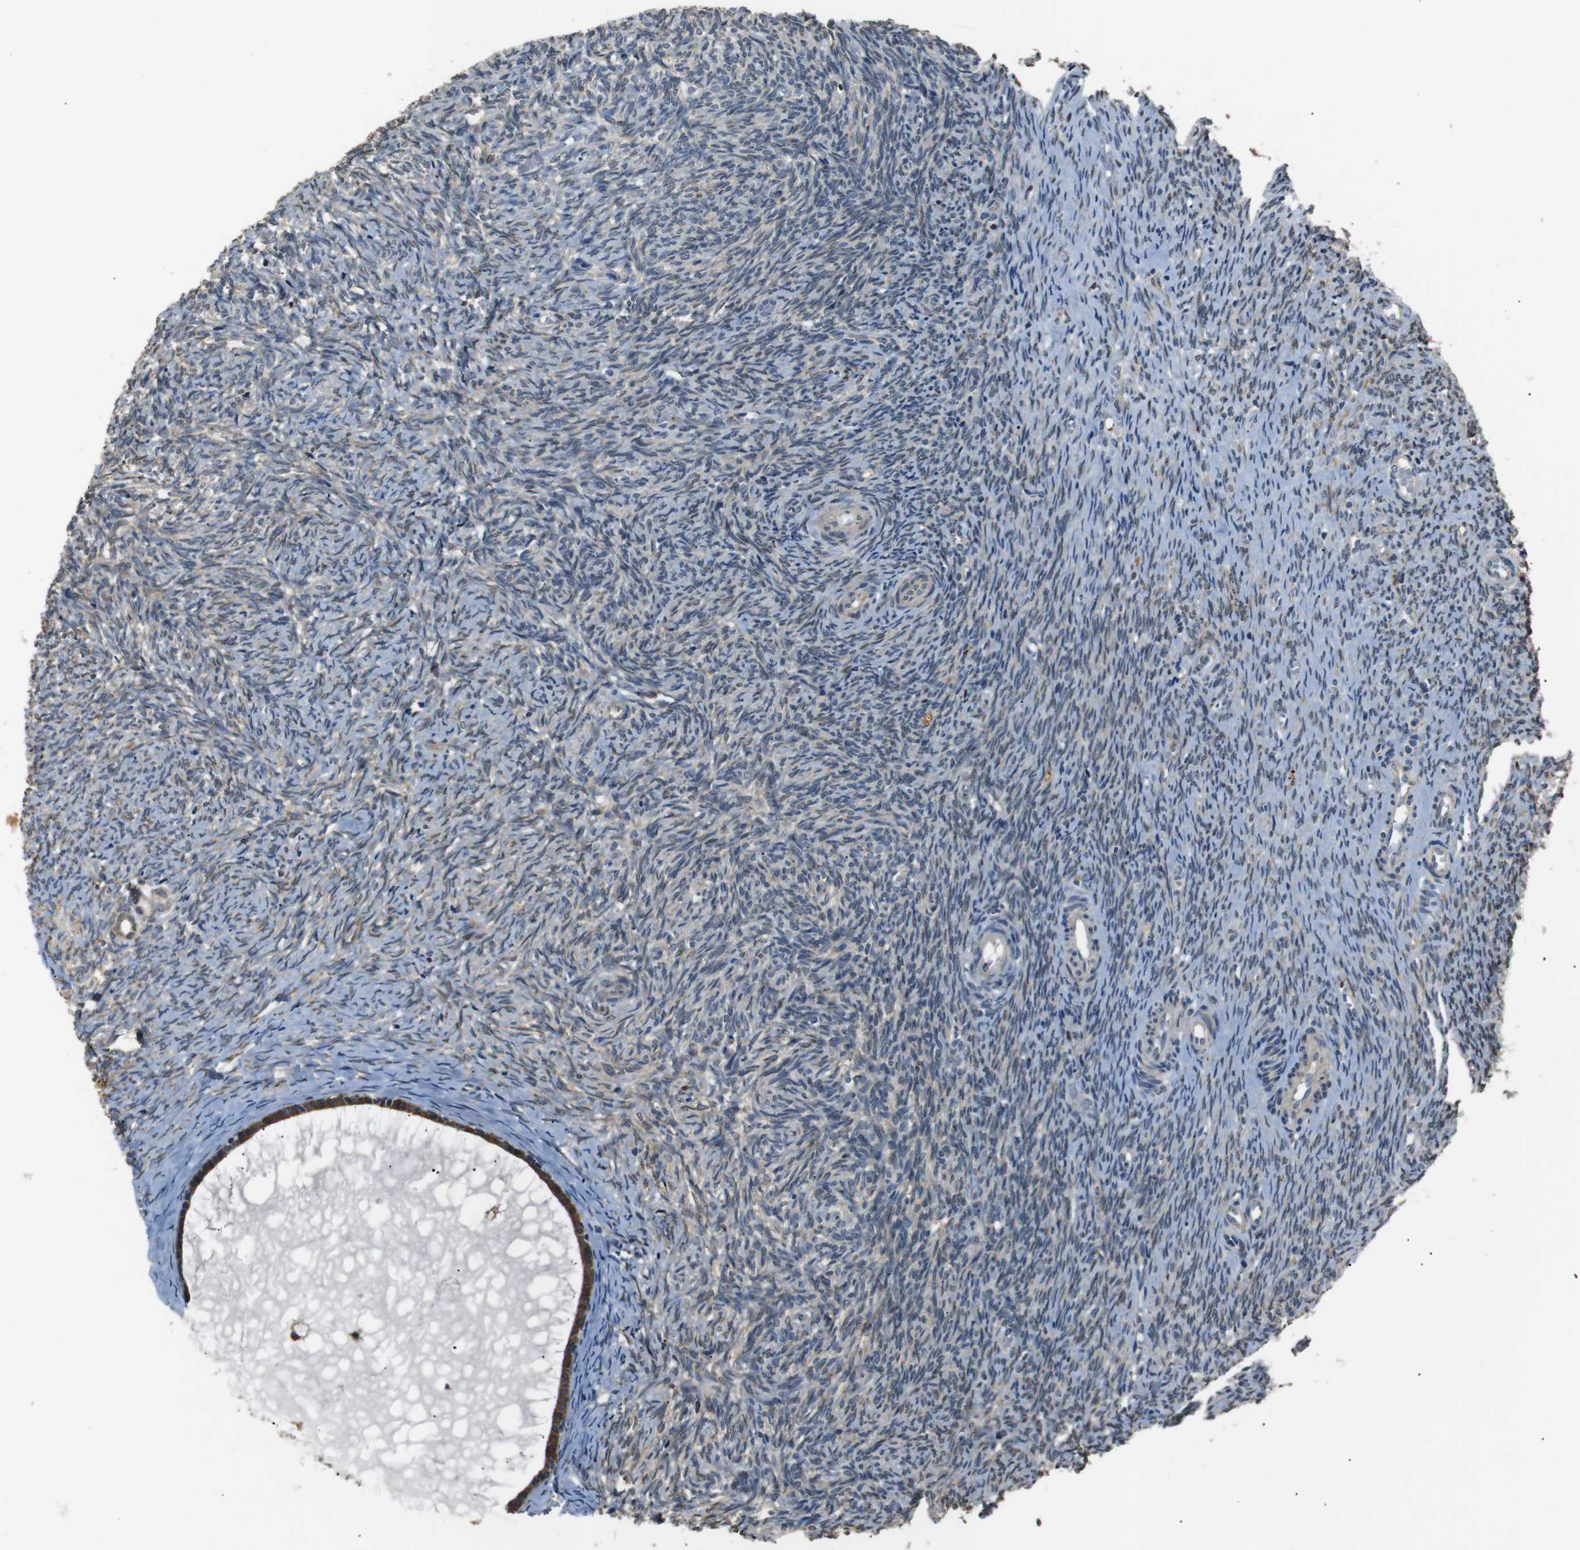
{"staining": {"intensity": "moderate", "quantity": ">75%", "location": "cytoplasmic/membranous"}, "tissue": "ovary", "cell_type": "Follicle cells", "image_type": "normal", "snomed": [{"axis": "morphology", "description": "Normal tissue, NOS"}, {"axis": "topography", "description": "Ovary"}], "caption": "Approximately >75% of follicle cells in normal human ovary reveal moderate cytoplasmic/membranous protein staining as visualized by brown immunohistochemical staining.", "gene": "TMED2", "patient": {"sex": "female", "age": 41}}